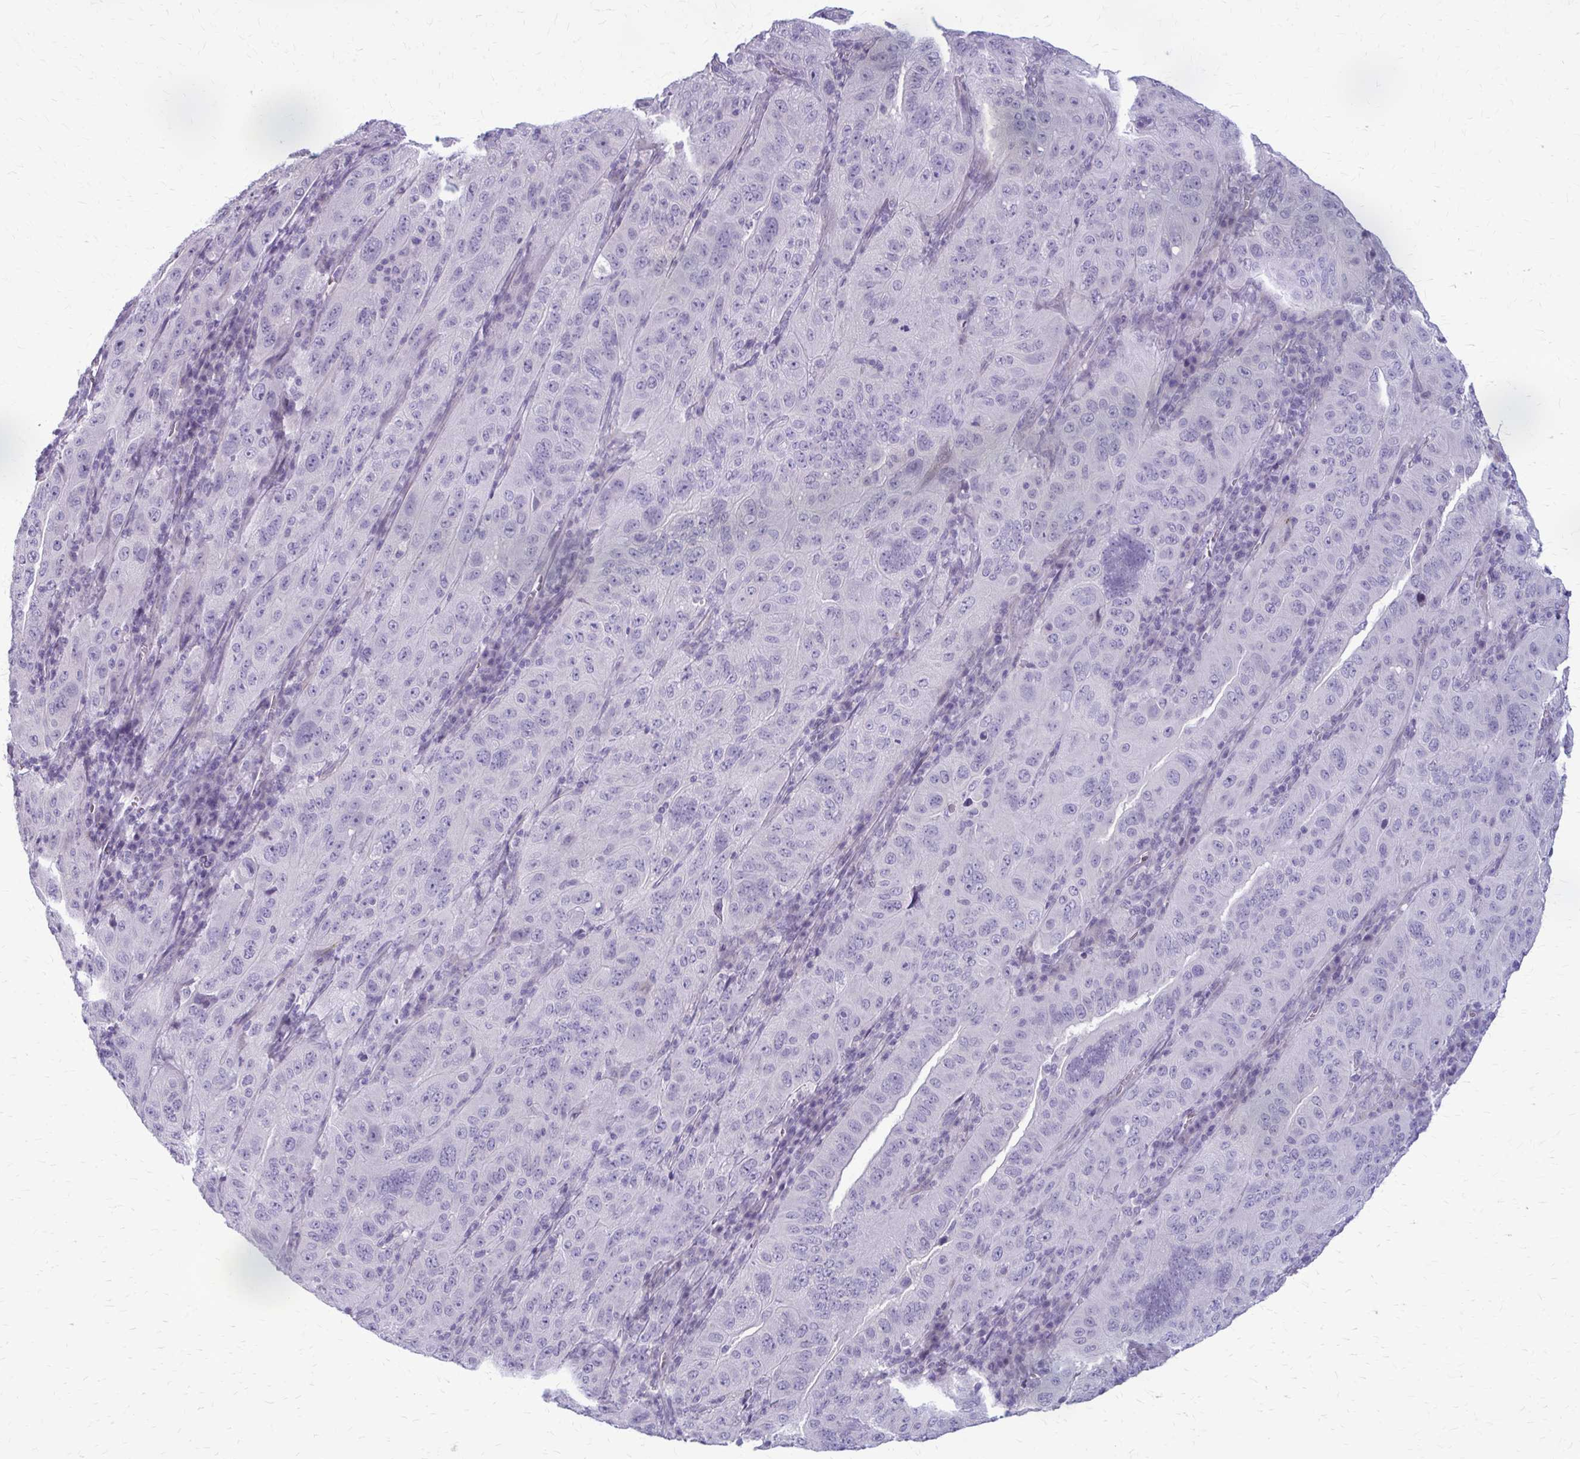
{"staining": {"intensity": "negative", "quantity": "none", "location": "none"}, "tissue": "pancreatic cancer", "cell_type": "Tumor cells", "image_type": "cancer", "snomed": [{"axis": "morphology", "description": "Adenocarcinoma, NOS"}, {"axis": "topography", "description": "Pancreas"}], "caption": "High magnification brightfield microscopy of pancreatic cancer (adenocarcinoma) stained with DAB (3,3'-diaminobenzidine) (brown) and counterstained with hematoxylin (blue): tumor cells show no significant positivity.", "gene": "CASQ2", "patient": {"sex": "male", "age": 63}}